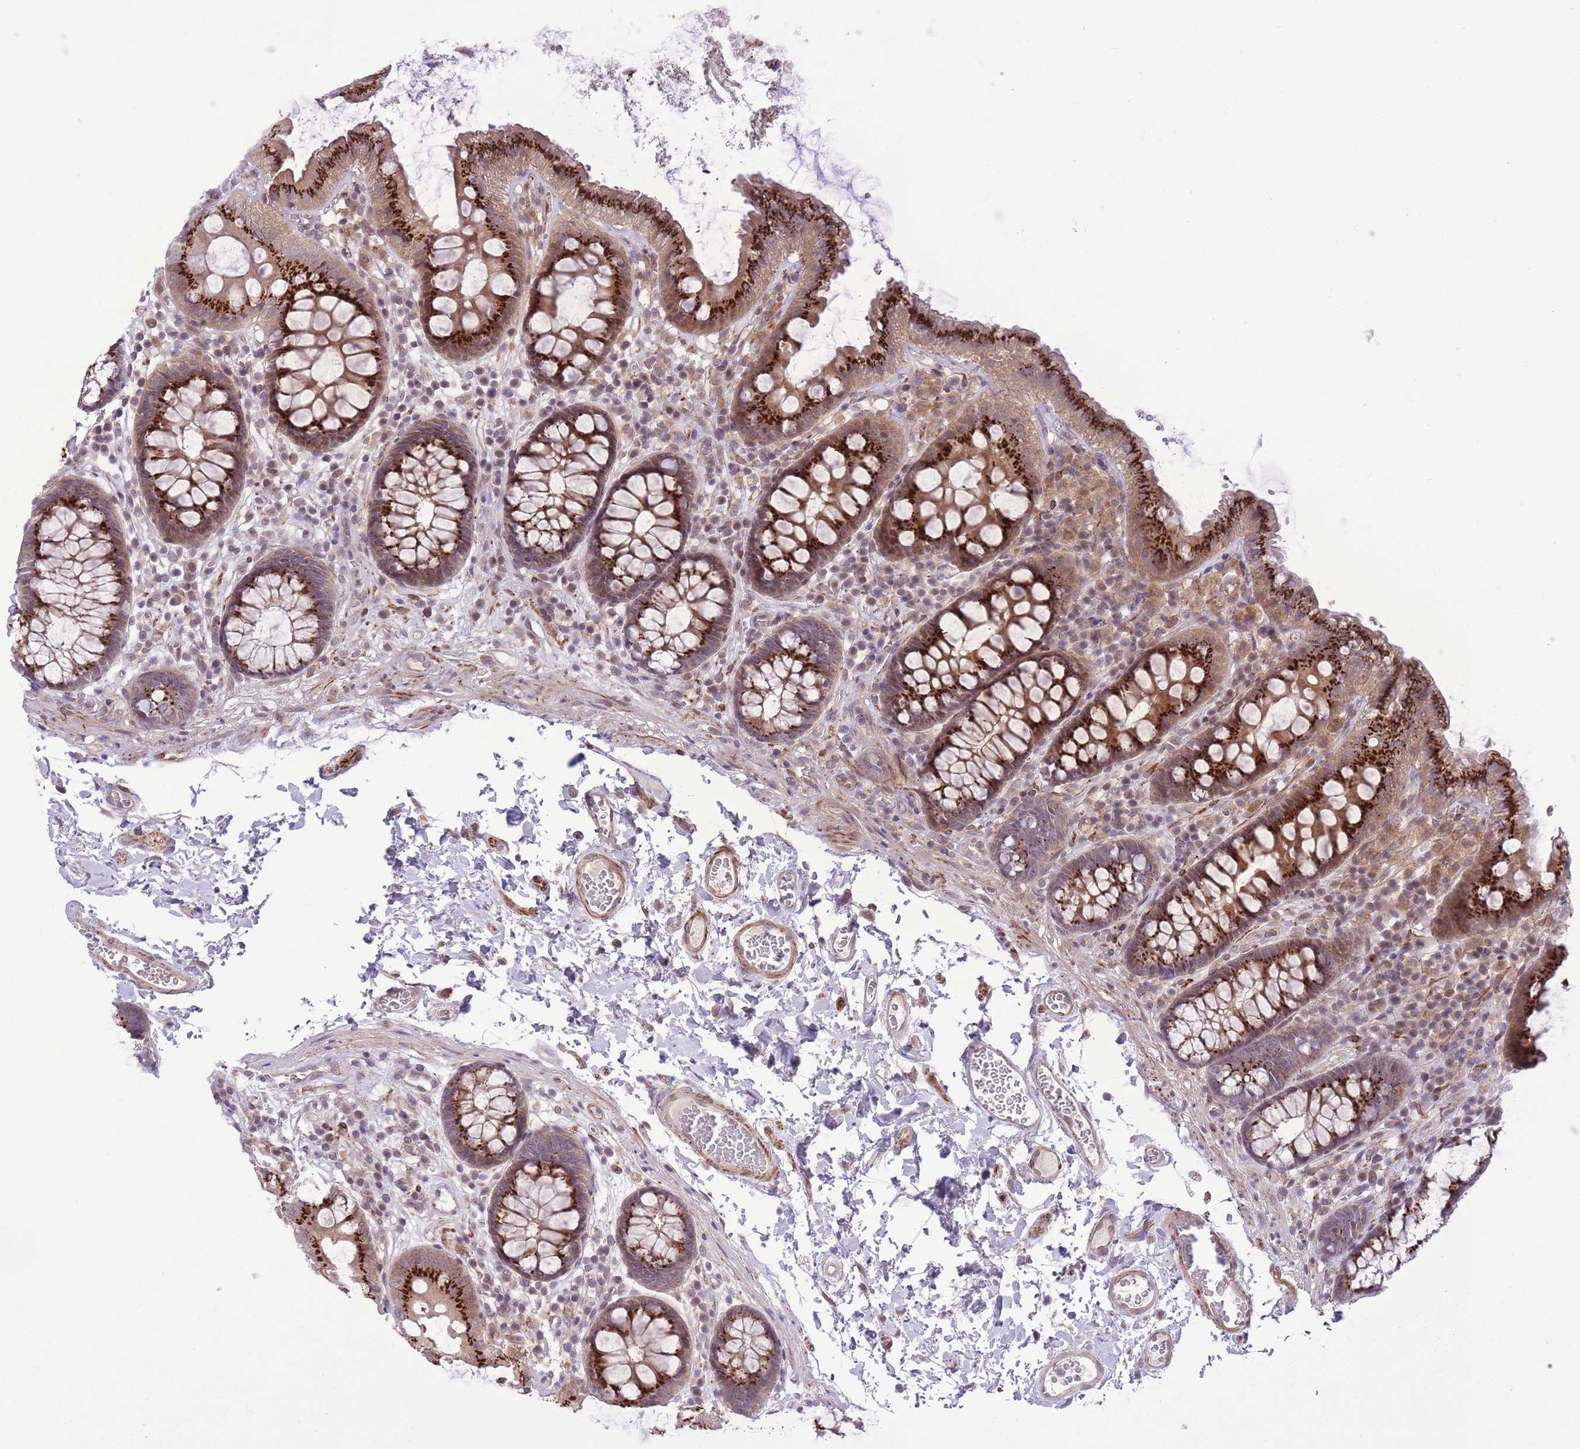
{"staining": {"intensity": "moderate", "quantity": ">75%", "location": "cytoplasmic/membranous"}, "tissue": "colon", "cell_type": "Endothelial cells", "image_type": "normal", "snomed": [{"axis": "morphology", "description": "Normal tissue, NOS"}, {"axis": "topography", "description": "Colon"}], "caption": "Immunohistochemistry image of normal colon: human colon stained using IHC displays medium levels of moderate protein expression localized specifically in the cytoplasmic/membranous of endothelial cells, appearing as a cytoplasmic/membranous brown color.", "gene": "ZBED5", "patient": {"sex": "male", "age": 84}}